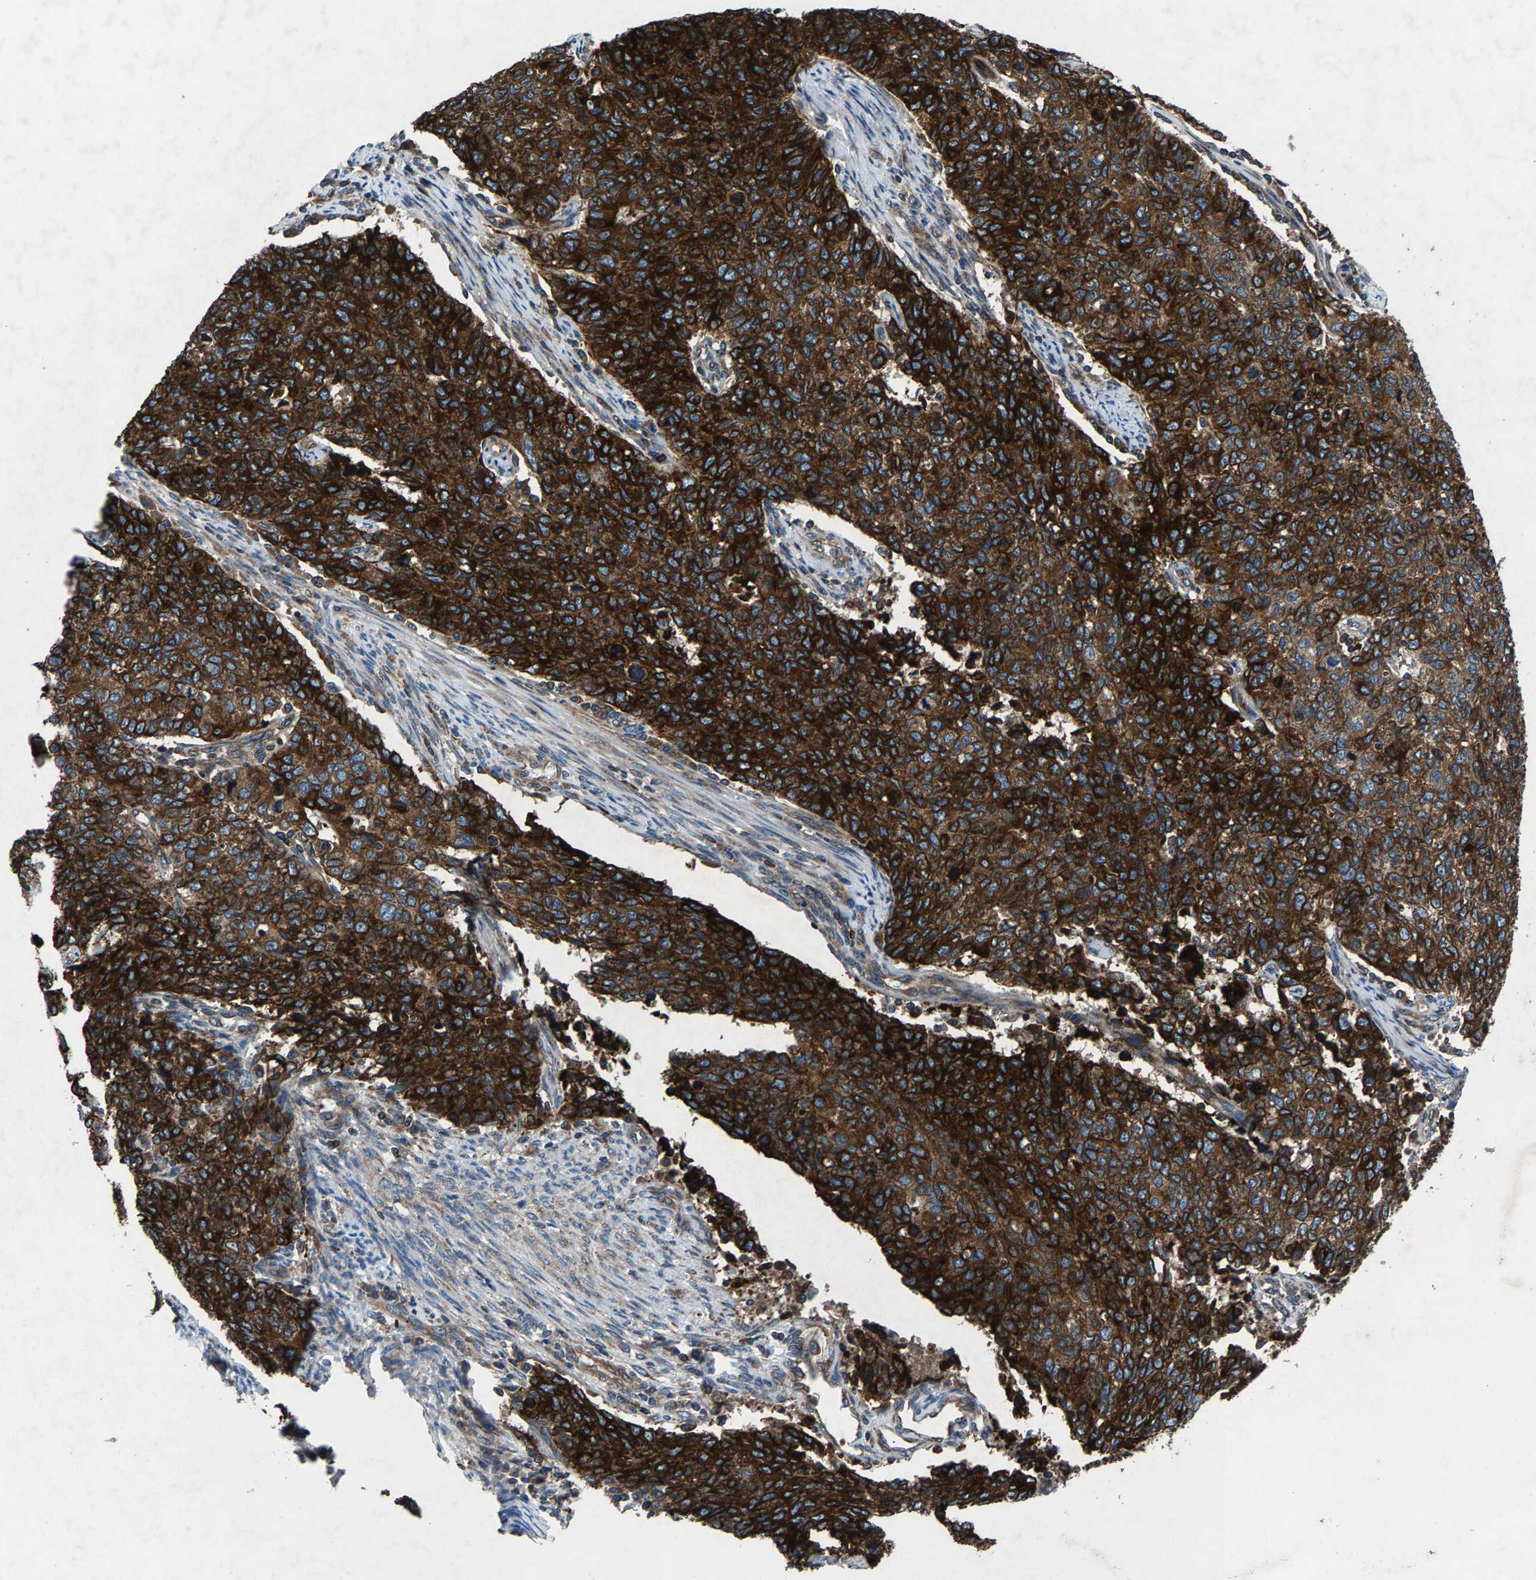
{"staining": {"intensity": "strong", "quantity": ">75%", "location": "cytoplasmic/membranous"}, "tissue": "cervical cancer", "cell_type": "Tumor cells", "image_type": "cancer", "snomed": [{"axis": "morphology", "description": "Squamous cell carcinoma, NOS"}, {"axis": "topography", "description": "Cervix"}], "caption": "Immunohistochemical staining of cervical cancer (squamous cell carcinoma) displays strong cytoplasmic/membranous protein staining in approximately >75% of tumor cells. (DAB IHC with brightfield microscopy, high magnification).", "gene": "LPCAT1", "patient": {"sex": "female", "age": 63}}